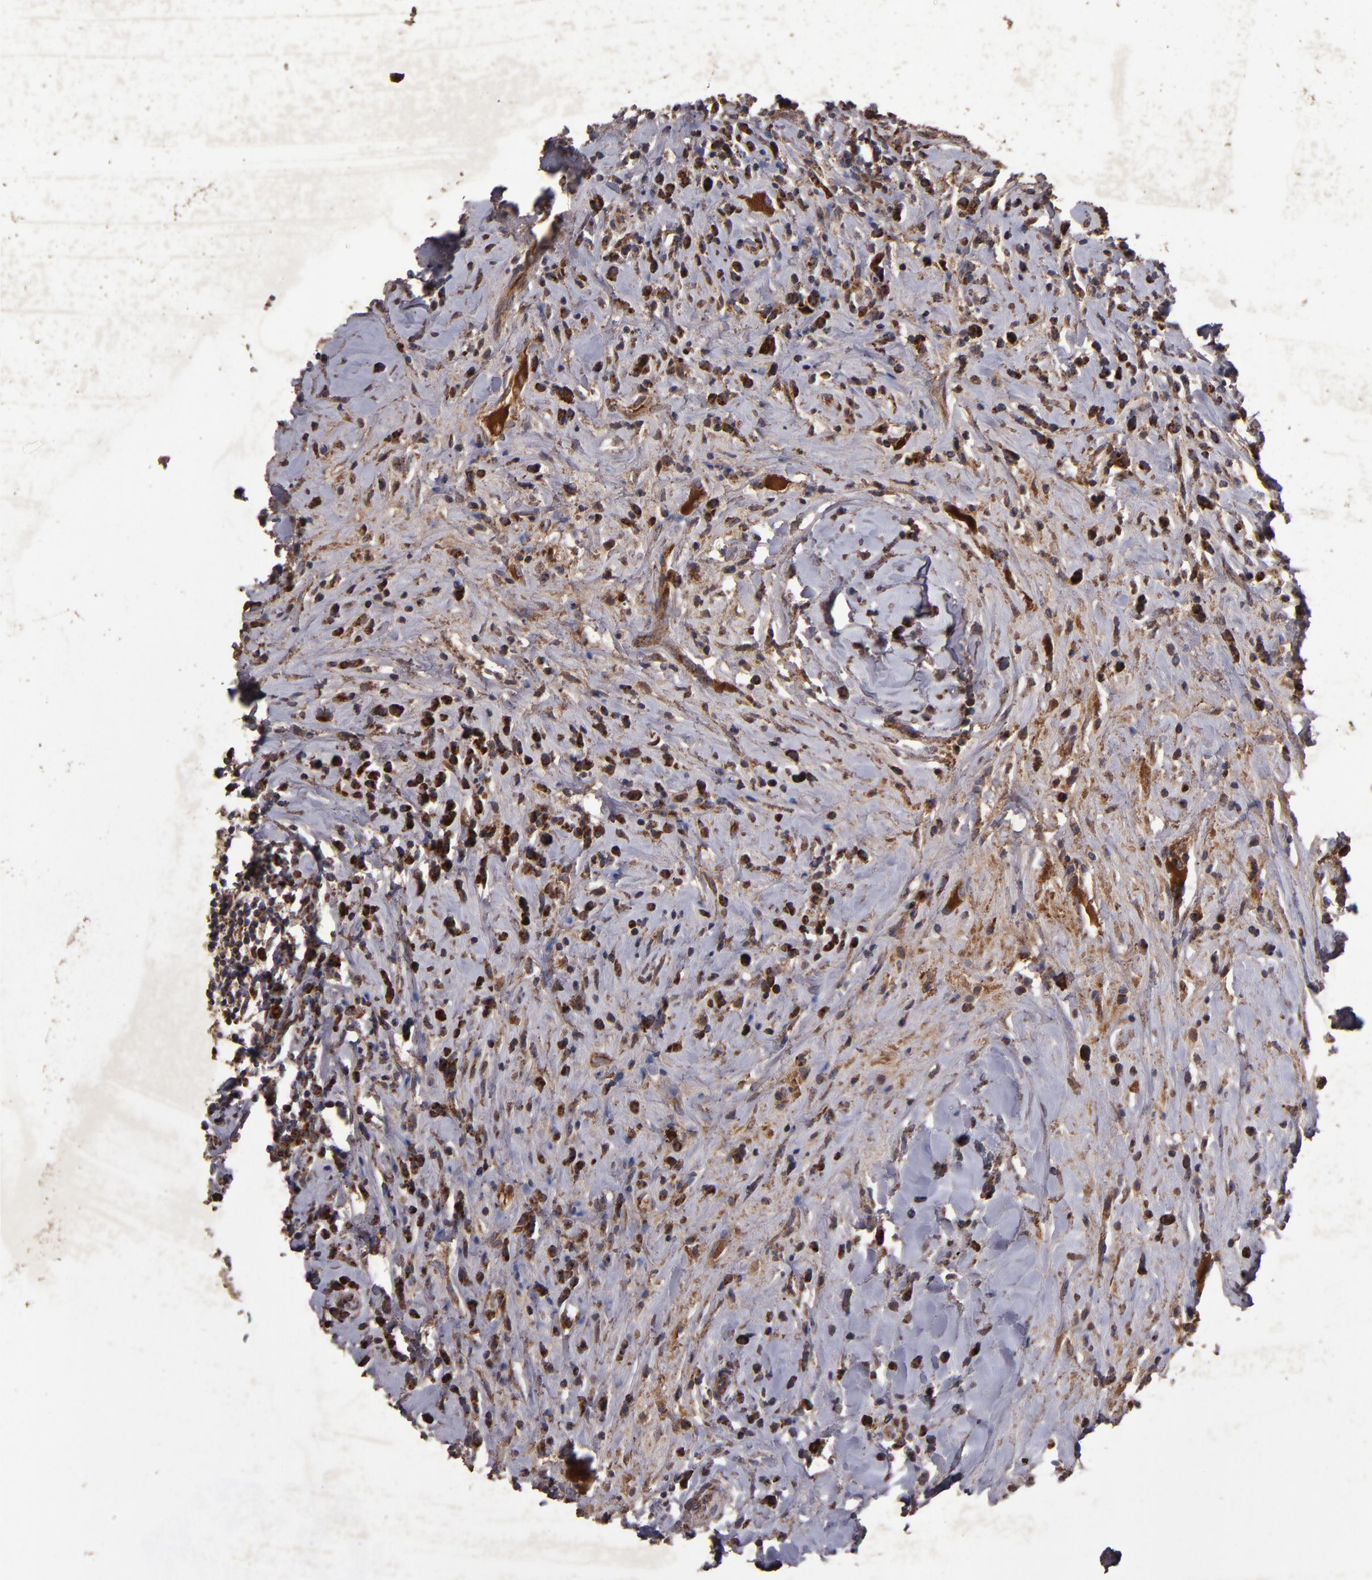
{"staining": {"intensity": "moderate", "quantity": ">75%", "location": "cytoplasmic/membranous"}, "tissue": "lymphoma", "cell_type": "Tumor cells", "image_type": "cancer", "snomed": [{"axis": "morphology", "description": "Hodgkin's disease, NOS"}, {"axis": "topography", "description": "Lymph node"}], "caption": "A medium amount of moderate cytoplasmic/membranous expression is appreciated in about >75% of tumor cells in lymphoma tissue.", "gene": "TIMM9", "patient": {"sex": "female", "age": 25}}